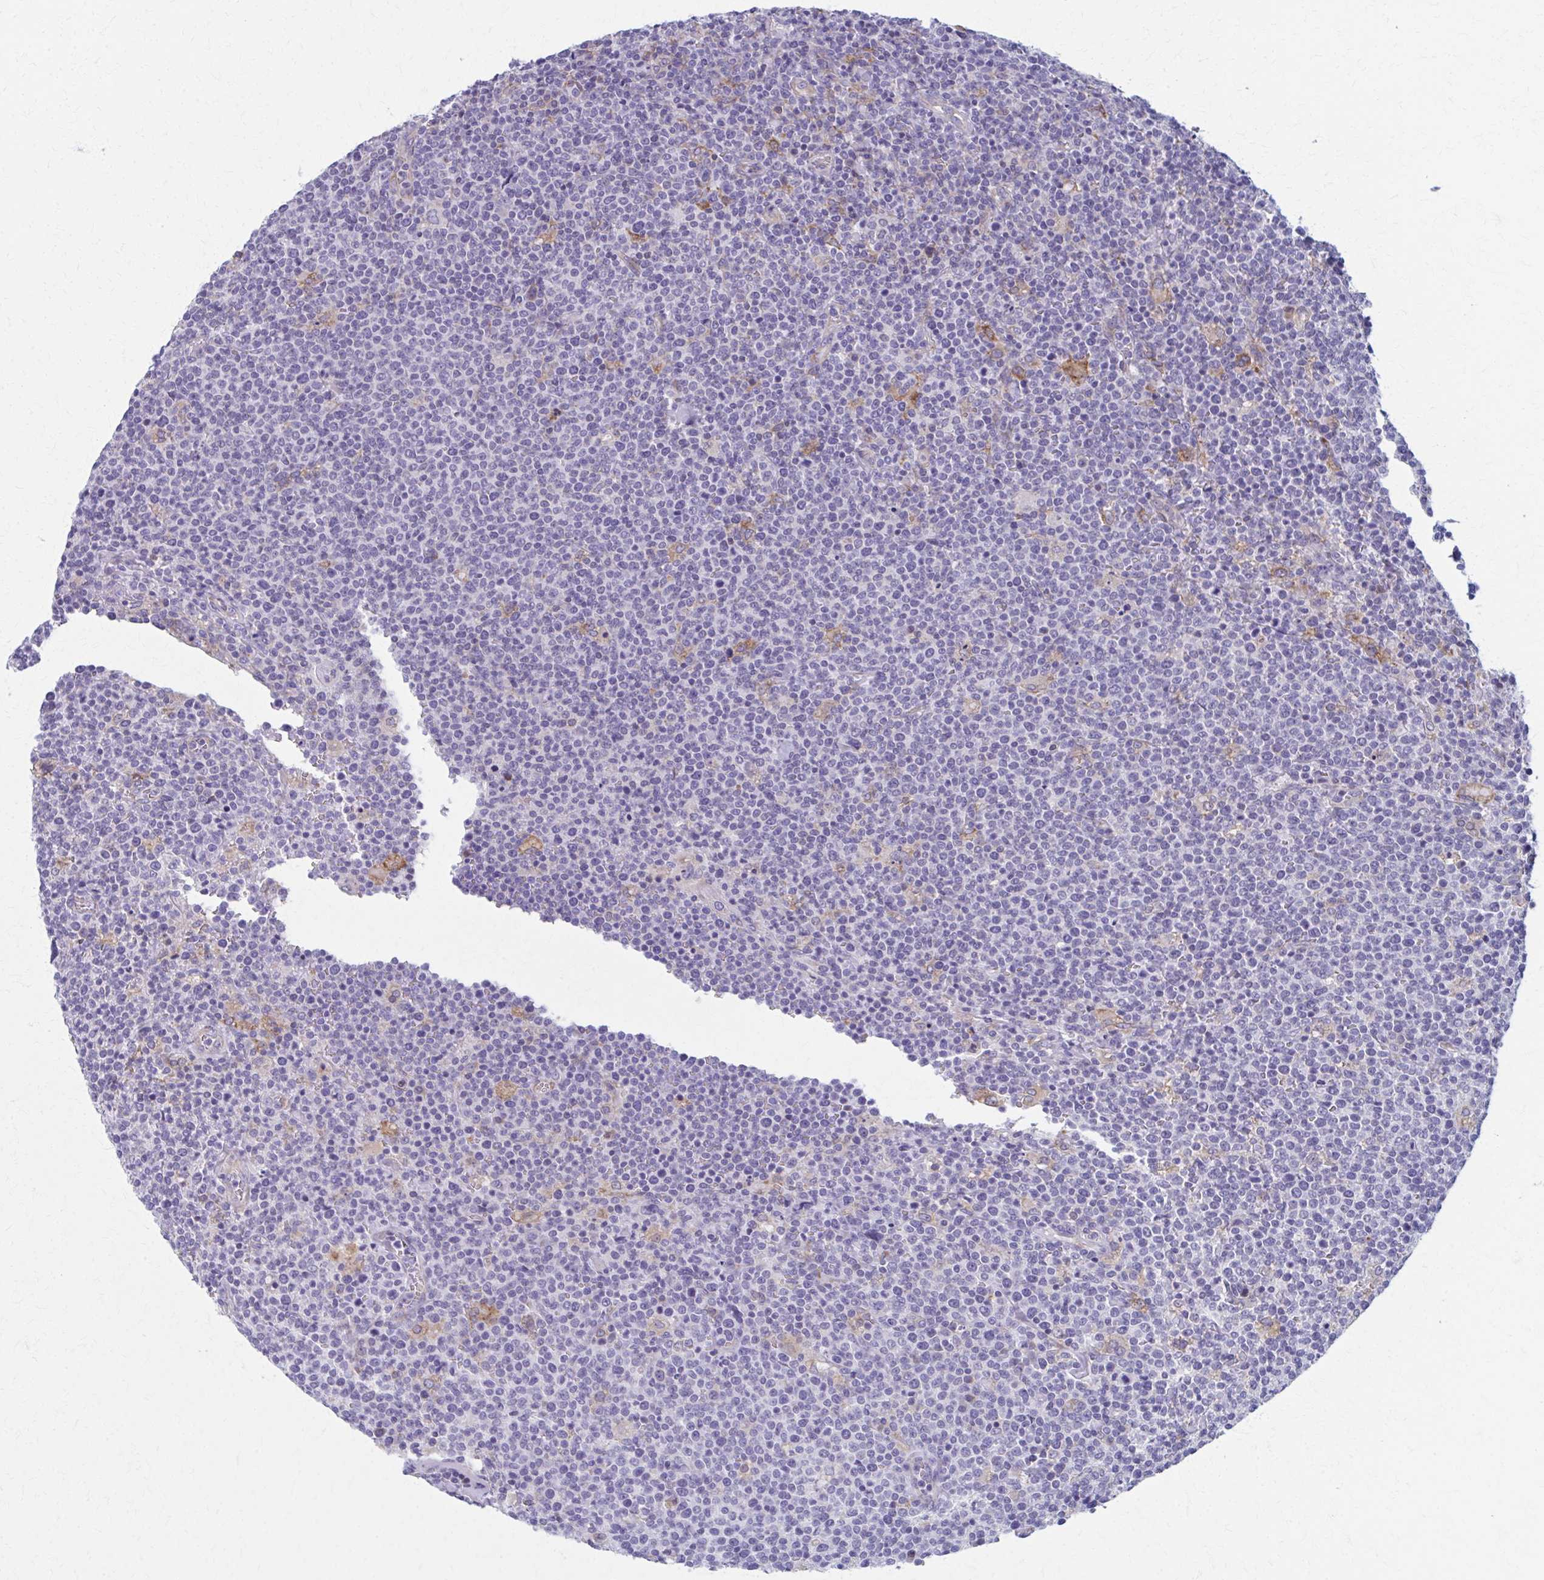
{"staining": {"intensity": "negative", "quantity": "none", "location": "none"}, "tissue": "lymphoma", "cell_type": "Tumor cells", "image_type": "cancer", "snomed": [{"axis": "morphology", "description": "Malignant lymphoma, non-Hodgkin's type, High grade"}, {"axis": "topography", "description": "Lymph node"}], "caption": "High magnification brightfield microscopy of high-grade malignant lymphoma, non-Hodgkin's type stained with DAB (3,3'-diaminobenzidine) (brown) and counterstained with hematoxylin (blue): tumor cells show no significant positivity.", "gene": "SPATS2L", "patient": {"sex": "male", "age": 61}}